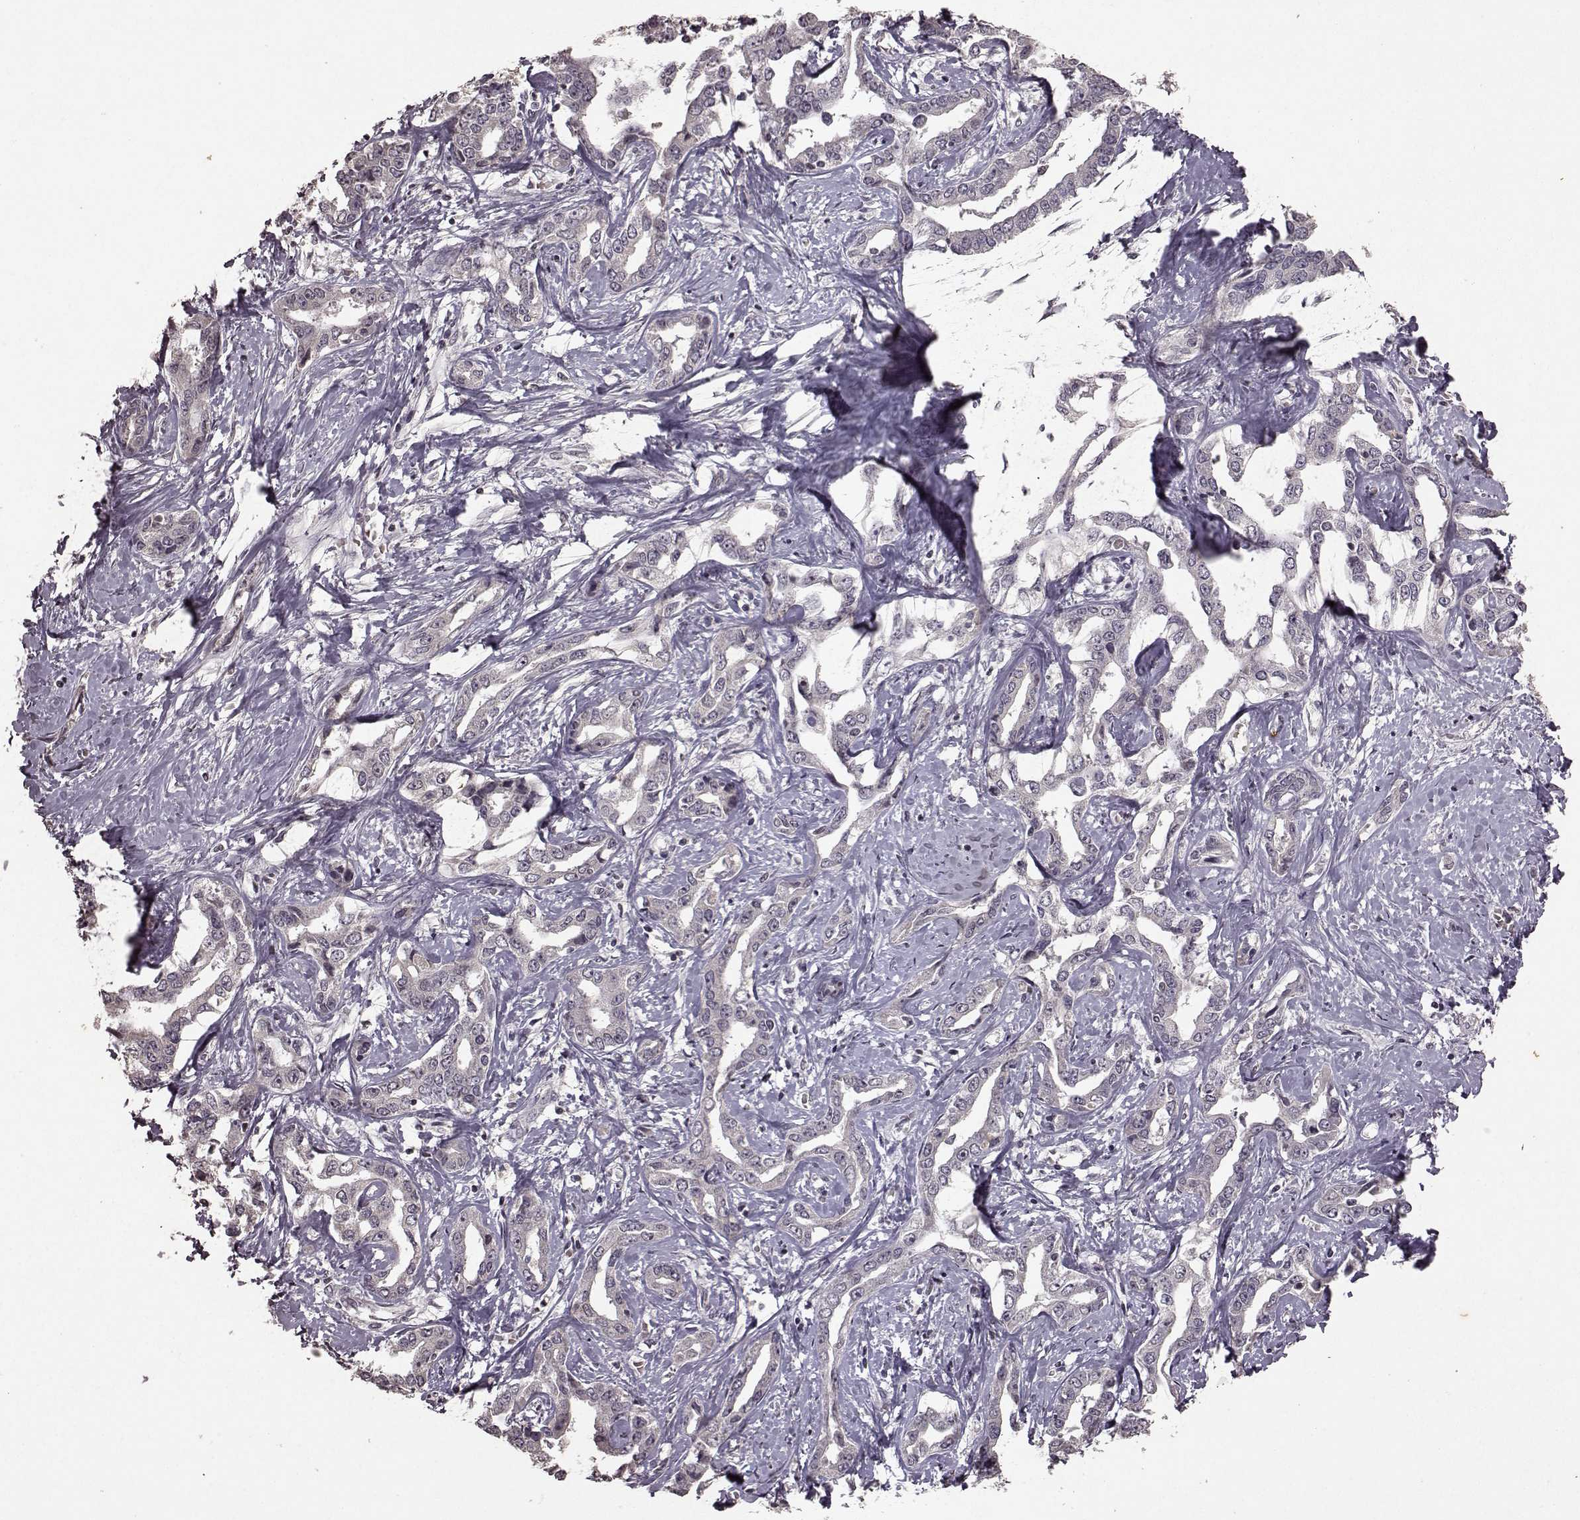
{"staining": {"intensity": "negative", "quantity": "none", "location": "none"}, "tissue": "liver cancer", "cell_type": "Tumor cells", "image_type": "cancer", "snomed": [{"axis": "morphology", "description": "Cholangiocarcinoma"}, {"axis": "topography", "description": "Liver"}], "caption": "The image demonstrates no significant staining in tumor cells of liver cholangiocarcinoma.", "gene": "LHB", "patient": {"sex": "male", "age": 59}}